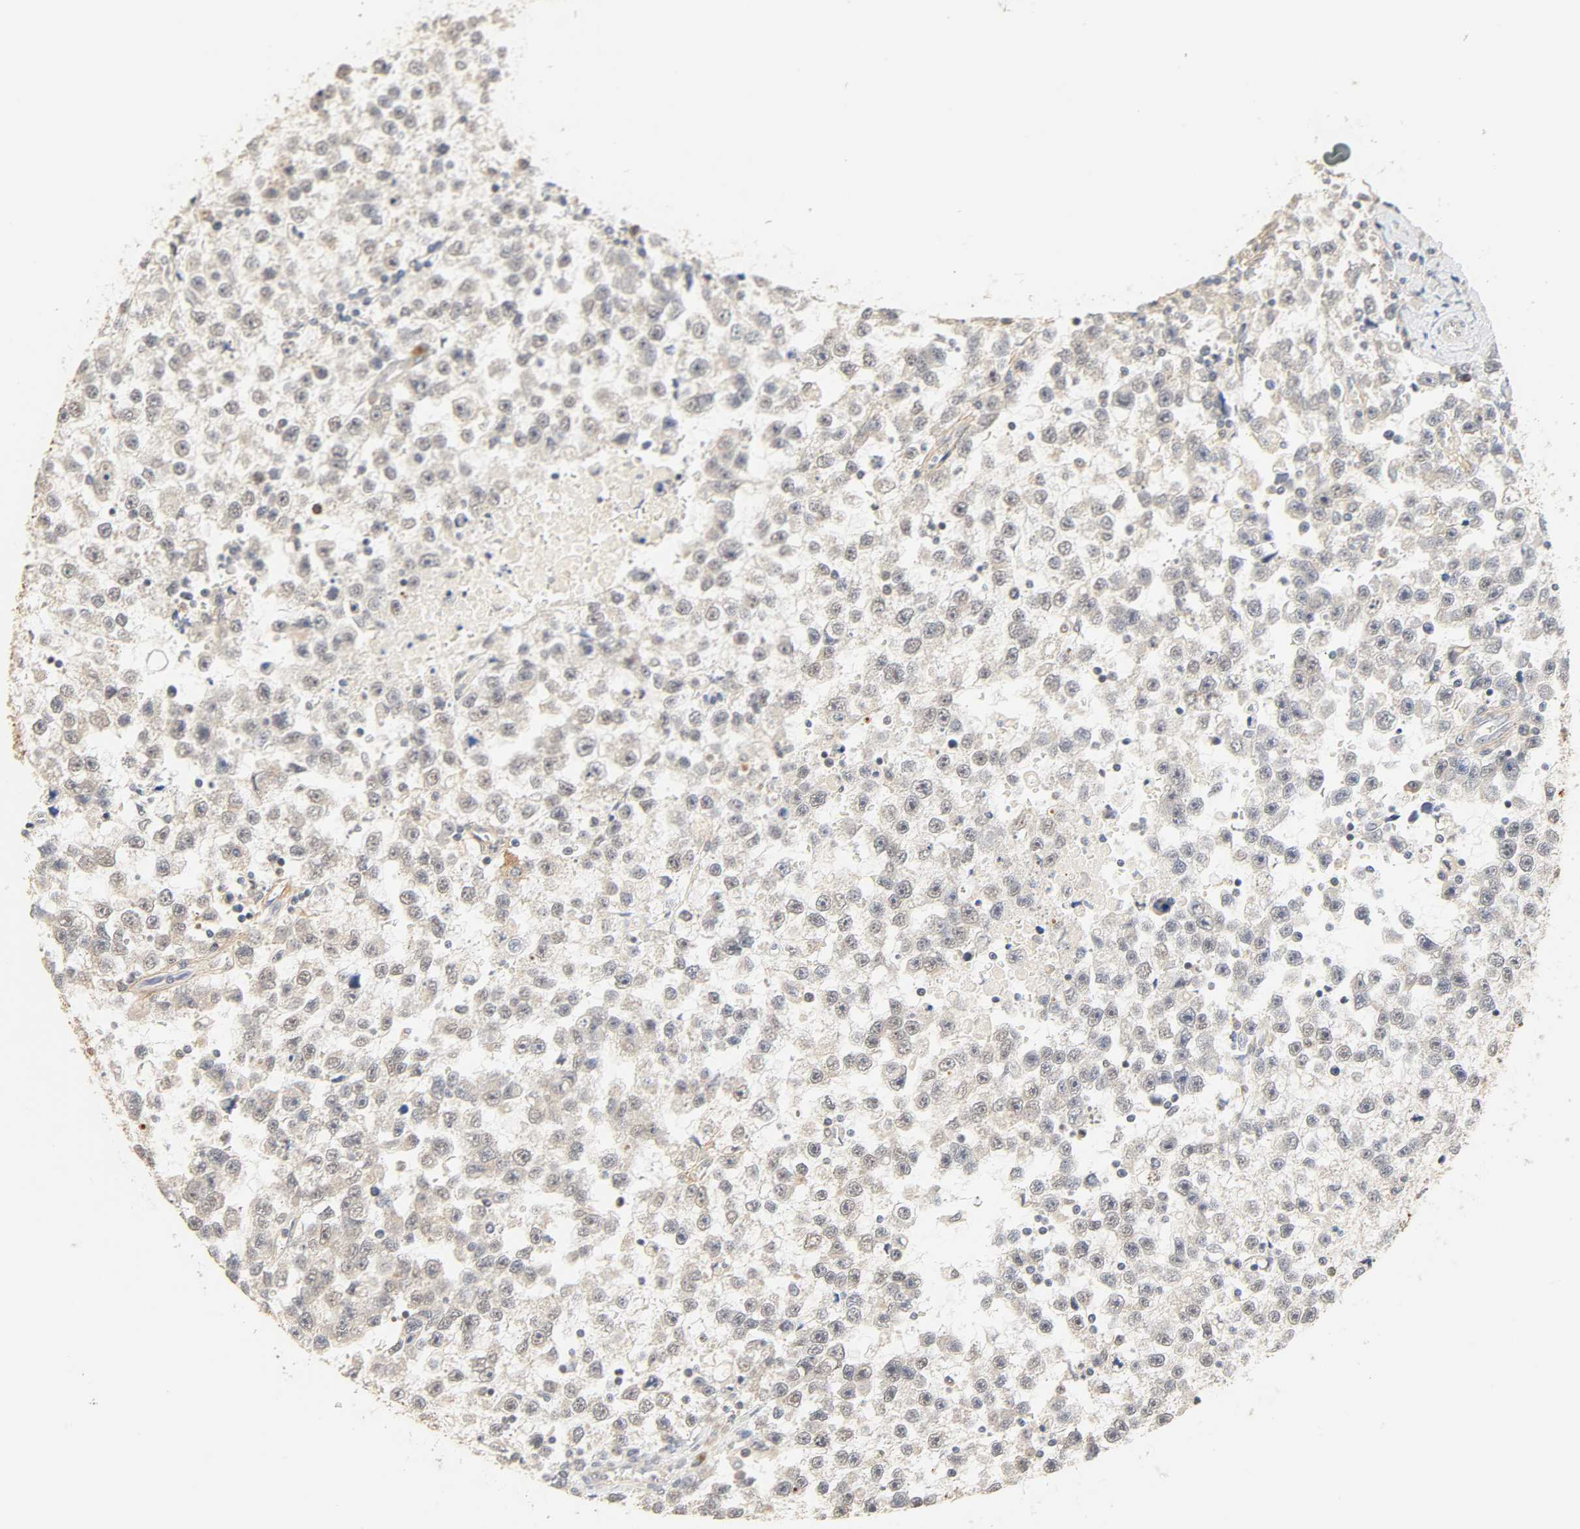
{"staining": {"intensity": "weak", "quantity": "<25%", "location": "cytoplasmic/membranous"}, "tissue": "testis cancer", "cell_type": "Tumor cells", "image_type": "cancer", "snomed": [{"axis": "morphology", "description": "Seminoma, NOS"}, {"axis": "topography", "description": "Testis"}], "caption": "Immunohistochemistry of testis seminoma reveals no expression in tumor cells.", "gene": "CACNA1G", "patient": {"sex": "male", "age": 33}}